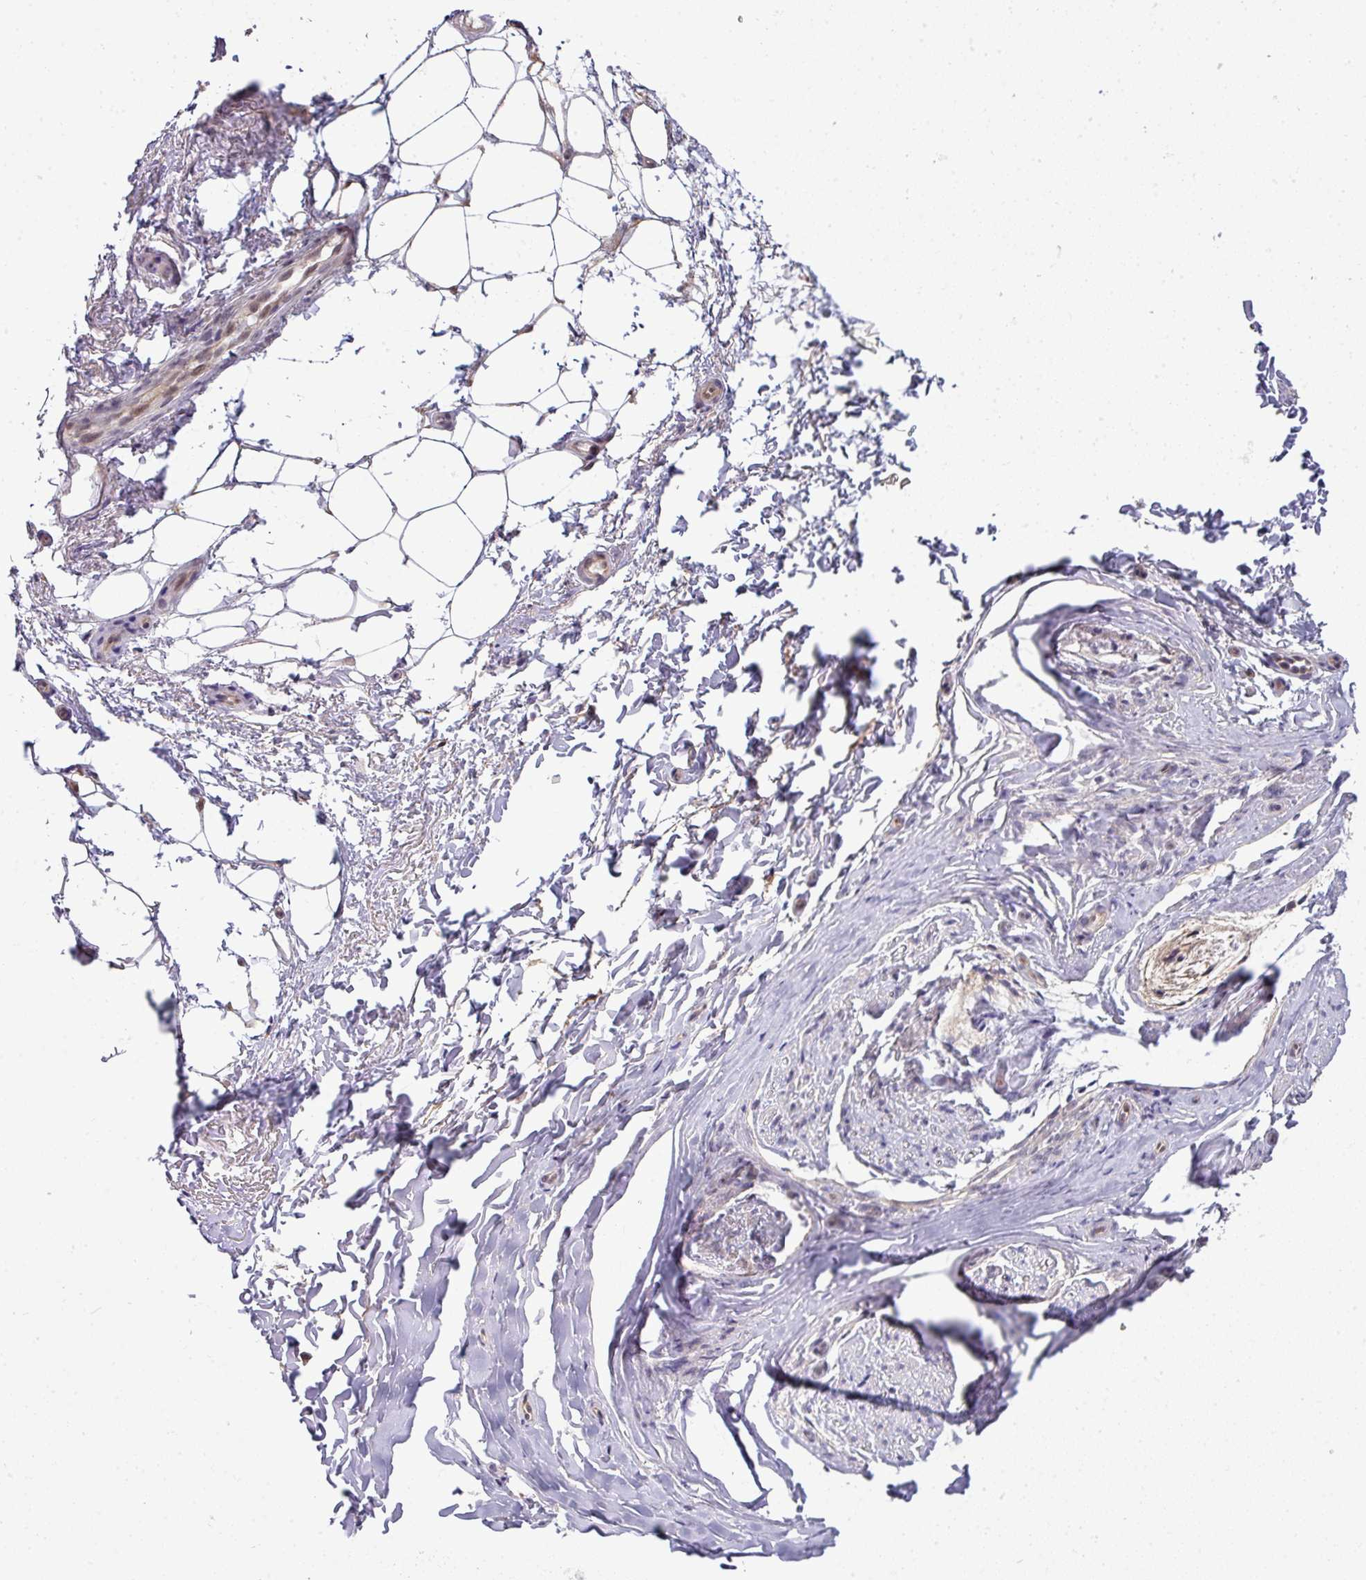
{"staining": {"intensity": "negative", "quantity": "none", "location": "none"}, "tissue": "adipose tissue", "cell_type": "Adipocytes", "image_type": "normal", "snomed": [{"axis": "morphology", "description": "Normal tissue, NOS"}, {"axis": "topography", "description": "Peripheral nerve tissue"}], "caption": "An IHC image of unremarkable adipose tissue is shown. There is no staining in adipocytes of adipose tissue.", "gene": "STAT5A", "patient": {"sex": "female", "age": 61}}